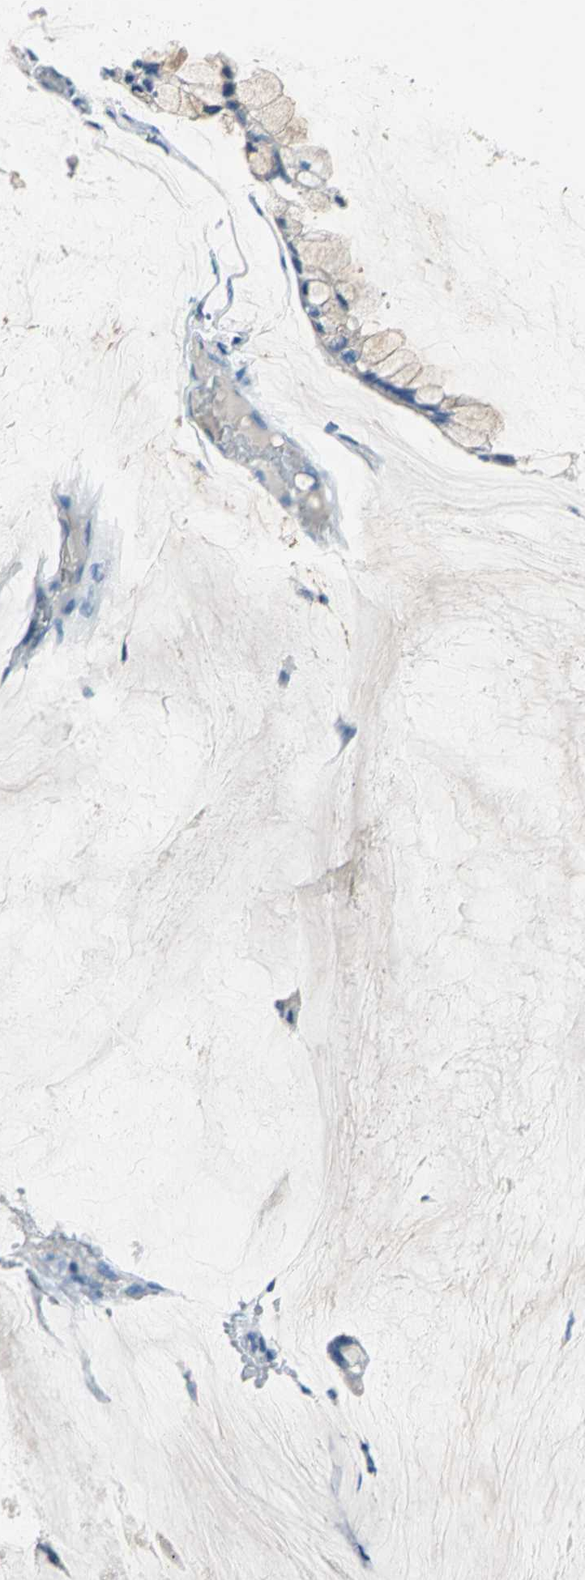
{"staining": {"intensity": "weak", "quantity": "<25%", "location": "cytoplasmic/membranous"}, "tissue": "ovarian cancer", "cell_type": "Tumor cells", "image_type": "cancer", "snomed": [{"axis": "morphology", "description": "Cystadenocarcinoma, mucinous, NOS"}, {"axis": "topography", "description": "Ovary"}], "caption": "High power microscopy image of an immunohistochemistry (IHC) image of ovarian cancer (mucinous cystadenocarcinoma), revealing no significant expression in tumor cells.", "gene": "PTGDS", "patient": {"sex": "female", "age": 39}}